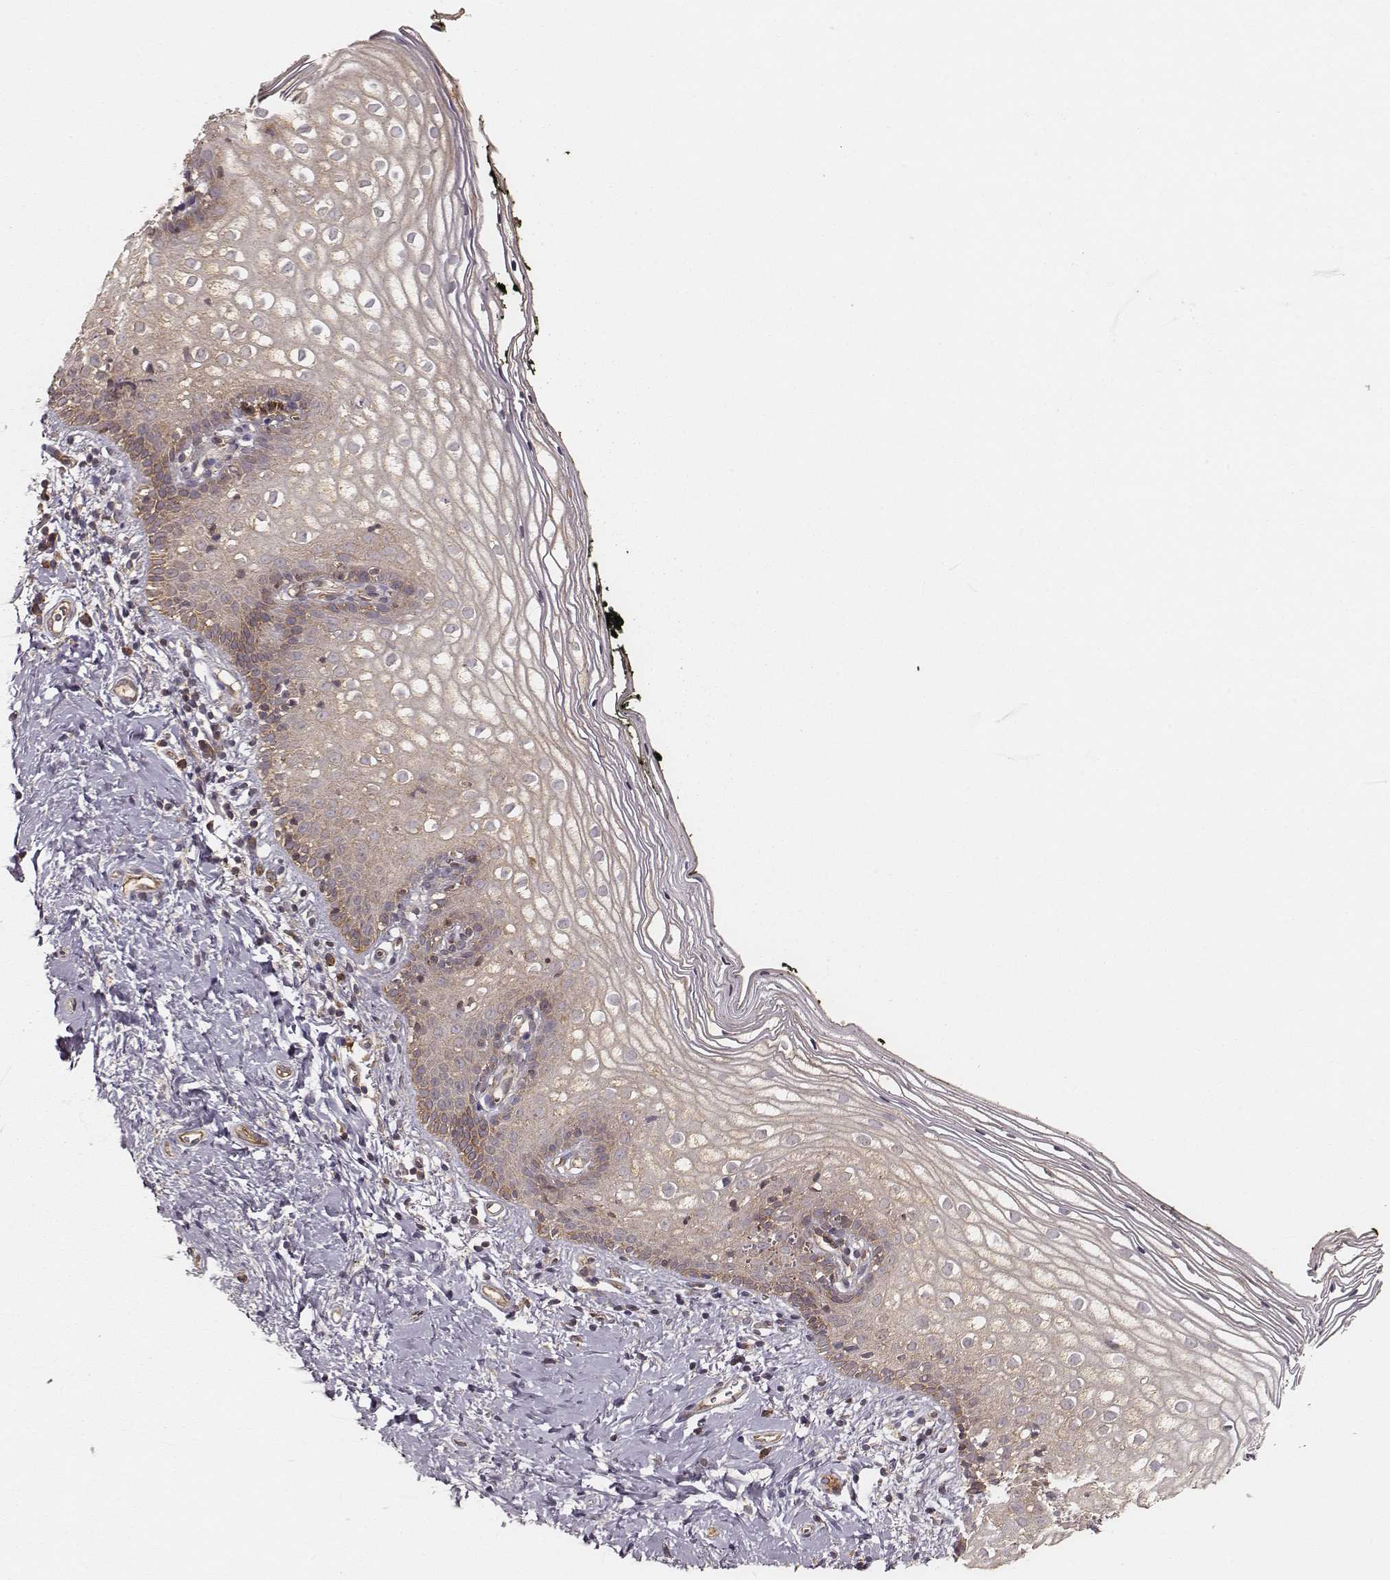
{"staining": {"intensity": "weak", "quantity": "25%-75%", "location": "cytoplasmic/membranous"}, "tissue": "vagina", "cell_type": "Squamous epithelial cells", "image_type": "normal", "snomed": [{"axis": "morphology", "description": "Normal tissue, NOS"}, {"axis": "topography", "description": "Vagina"}], "caption": "Immunohistochemistry of benign human vagina shows low levels of weak cytoplasmic/membranous positivity in approximately 25%-75% of squamous epithelial cells.", "gene": "CARS1", "patient": {"sex": "female", "age": 47}}